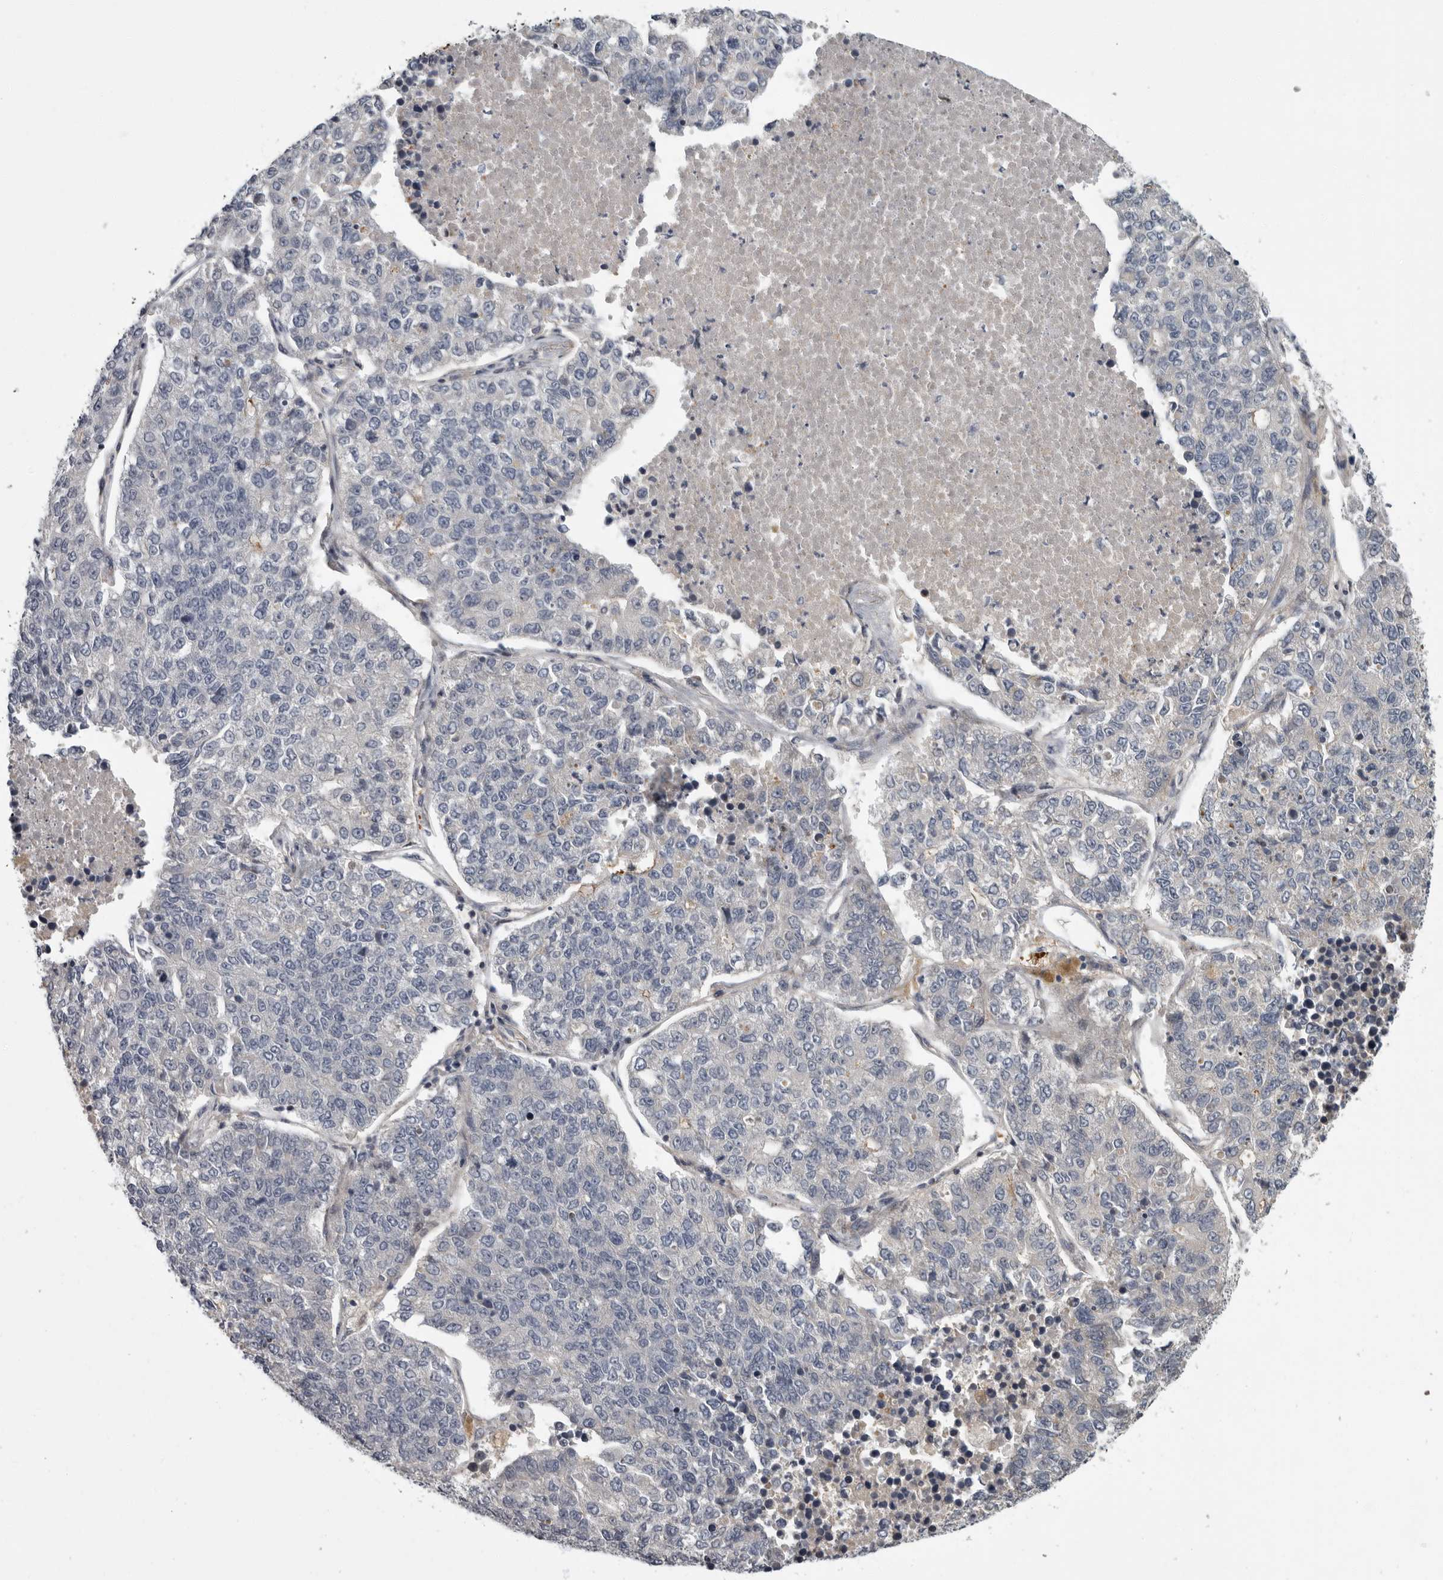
{"staining": {"intensity": "negative", "quantity": "none", "location": "none"}, "tissue": "lung cancer", "cell_type": "Tumor cells", "image_type": "cancer", "snomed": [{"axis": "morphology", "description": "Adenocarcinoma, NOS"}, {"axis": "topography", "description": "Lung"}], "caption": "The immunohistochemistry micrograph has no significant positivity in tumor cells of lung cancer (adenocarcinoma) tissue.", "gene": "PDE7A", "patient": {"sex": "male", "age": 49}}